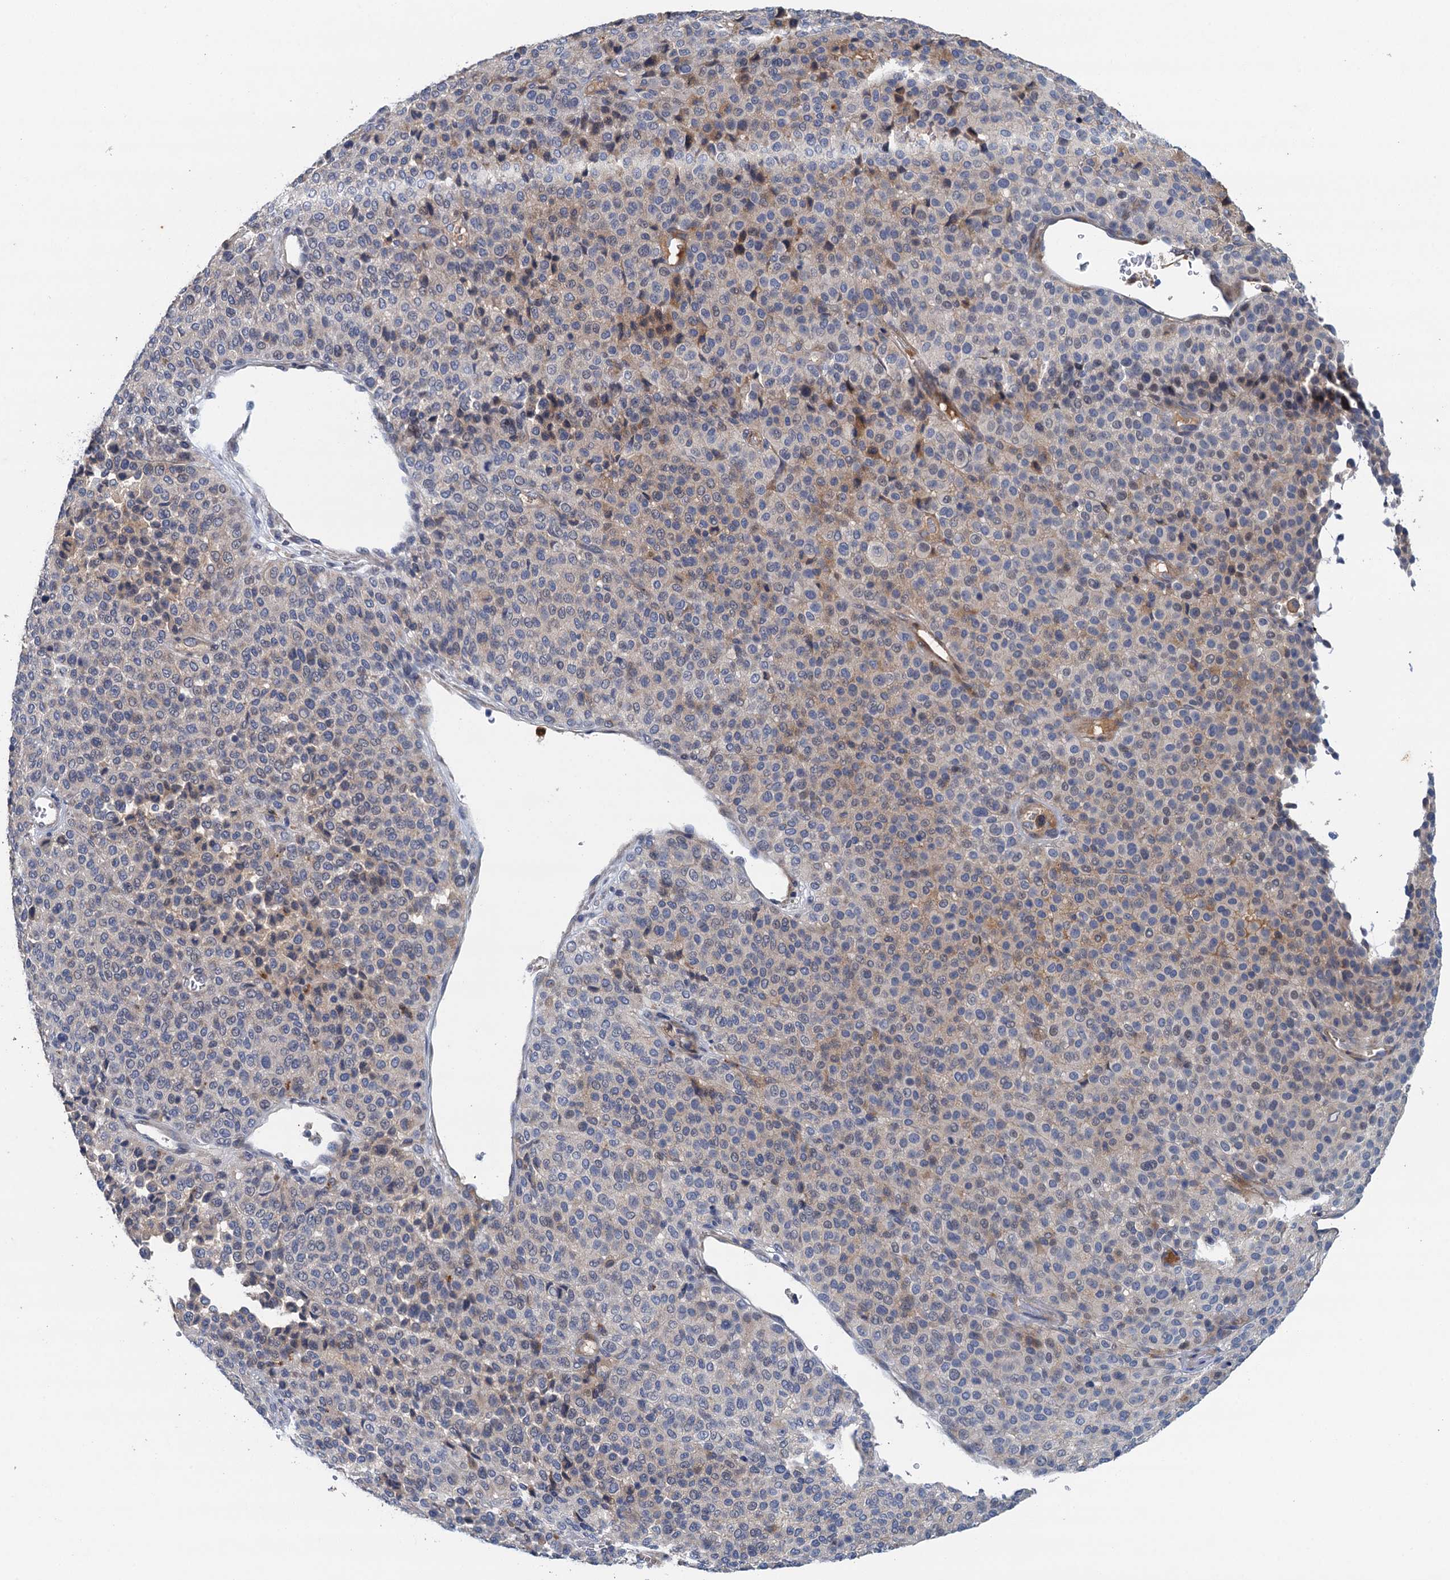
{"staining": {"intensity": "negative", "quantity": "none", "location": "none"}, "tissue": "melanoma", "cell_type": "Tumor cells", "image_type": "cancer", "snomed": [{"axis": "morphology", "description": "Malignant melanoma, Metastatic site"}, {"axis": "topography", "description": "Pancreas"}], "caption": "IHC photomicrograph of melanoma stained for a protein (brown), which reveals no positivity in tumor cells.", "gene": "TPCN1", "patient": {"sex": "female", "age": 30}}